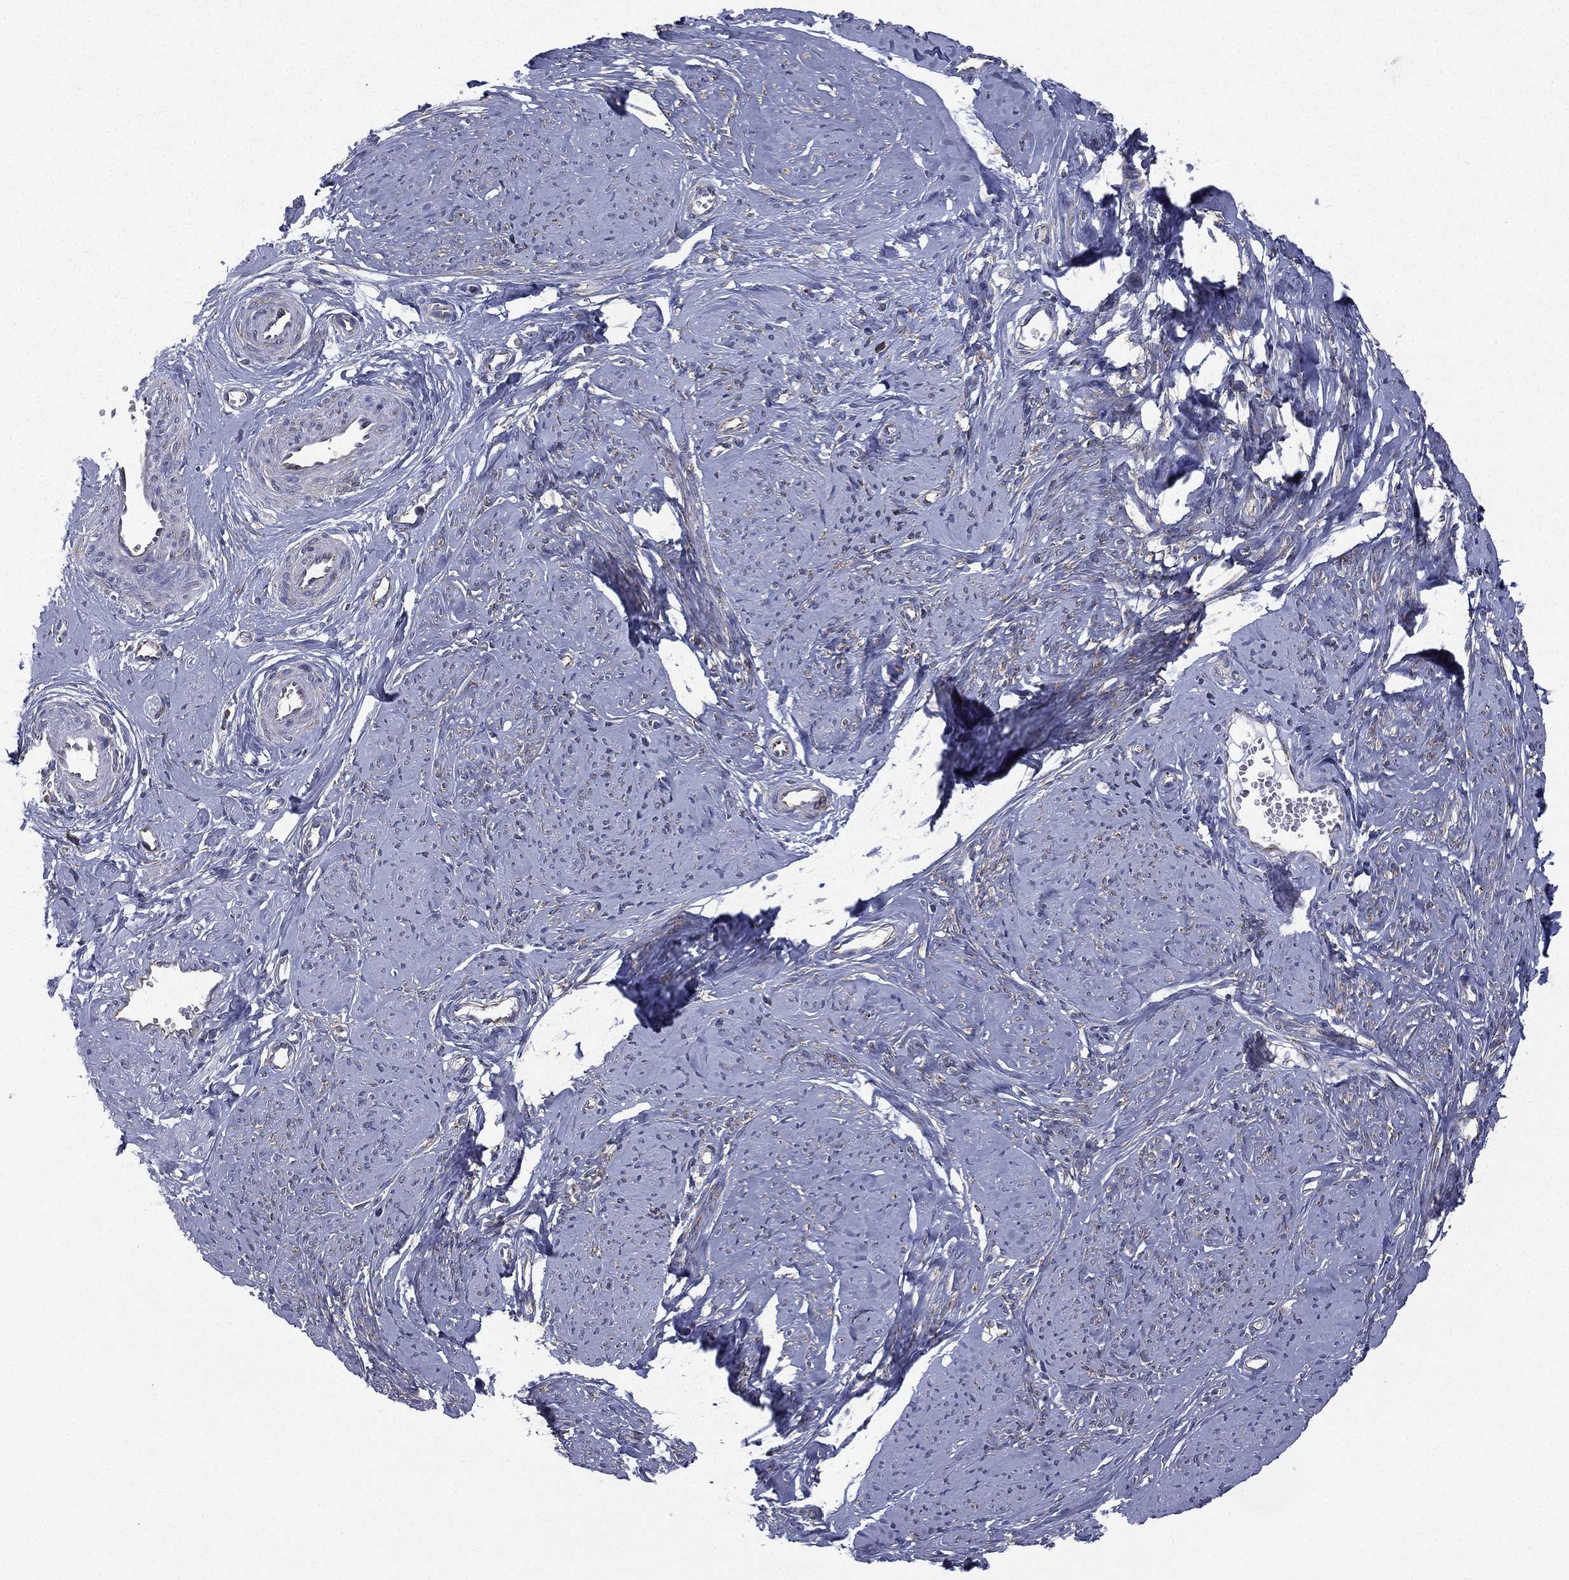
{"staining": {"intensity": "negative", "quantity": "none", "location": "none"}, "tissue": "smooth muscle", "cell_type": "Smooth muscle cells", "image_type": "normal", "snomed": [{"axis": "morphology", "description": "Normal tissue, NOS"}, {"axis": "topography", "description": "Smooth muscle"}], "caption": "Smooth muscle stained for a protein using immunohistochemistry shows no expression smooth muscle cells.", "gene": "FARSA", "patient": {"sex": "female", "age": 48}}